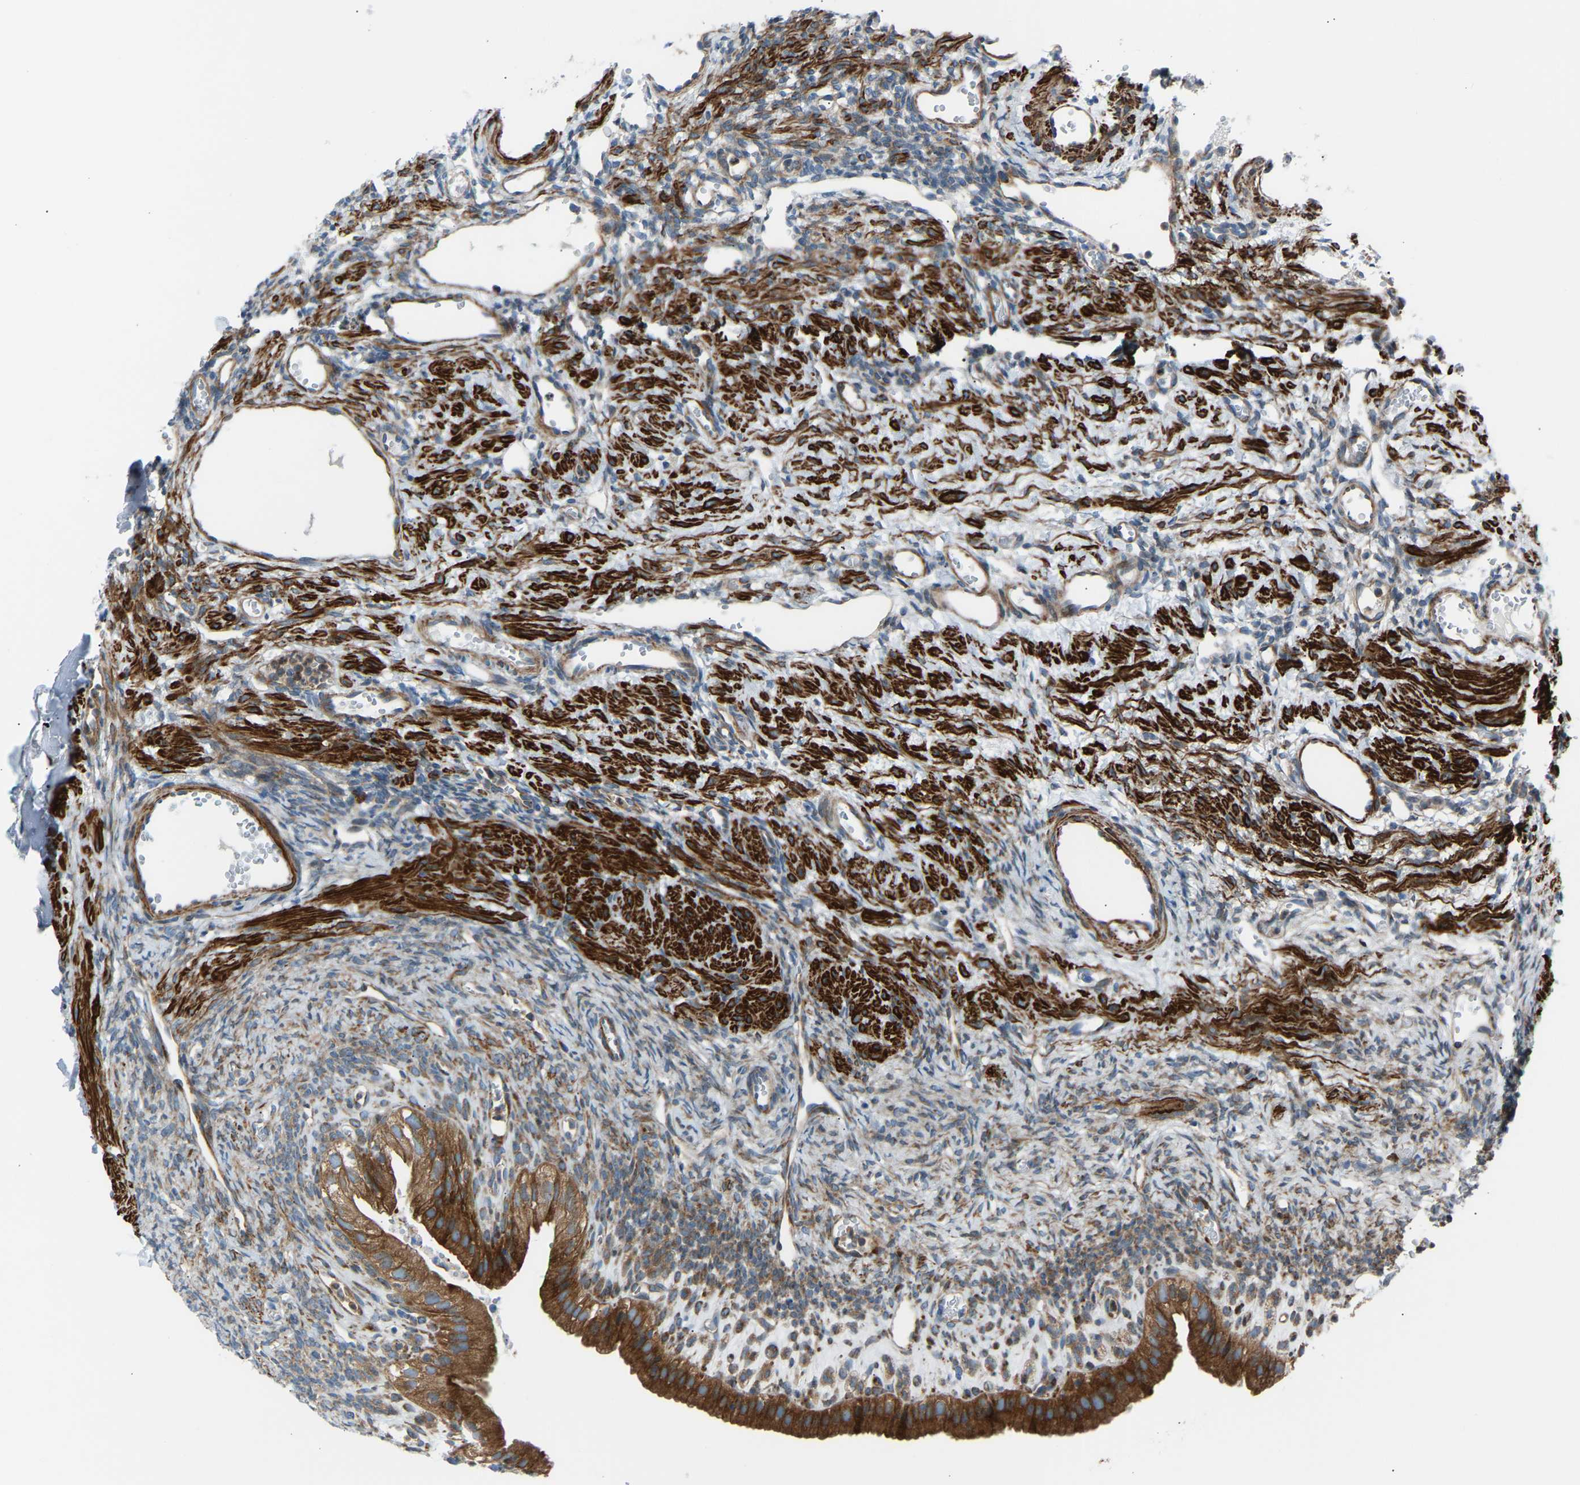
{"staining": {"intensity": "moderate", "quantity": ">75%", "location": "cytoplasmic/membranous"}, "tissue": "ovary", "cell_type": "Follicle cells", "image_type": "normal", "snomed": [{"axis": "morphology", "description": "Normal tissue, NOS"}, {"axis": "topography", "description": "Ovary"}], "caption": "Benign ovary demonstrates moderate cytoplasmic/membranous expression in about >75% of follicle cells, visualized by immunohistochemistry. The staining was performed using DAB to visualize the protein expression in brown, while the nuclei were stained in blue with hematoxylin (Magnification: 20x).", "gene": "VPS41", "patient": {"sex": "female", "age": 33}}